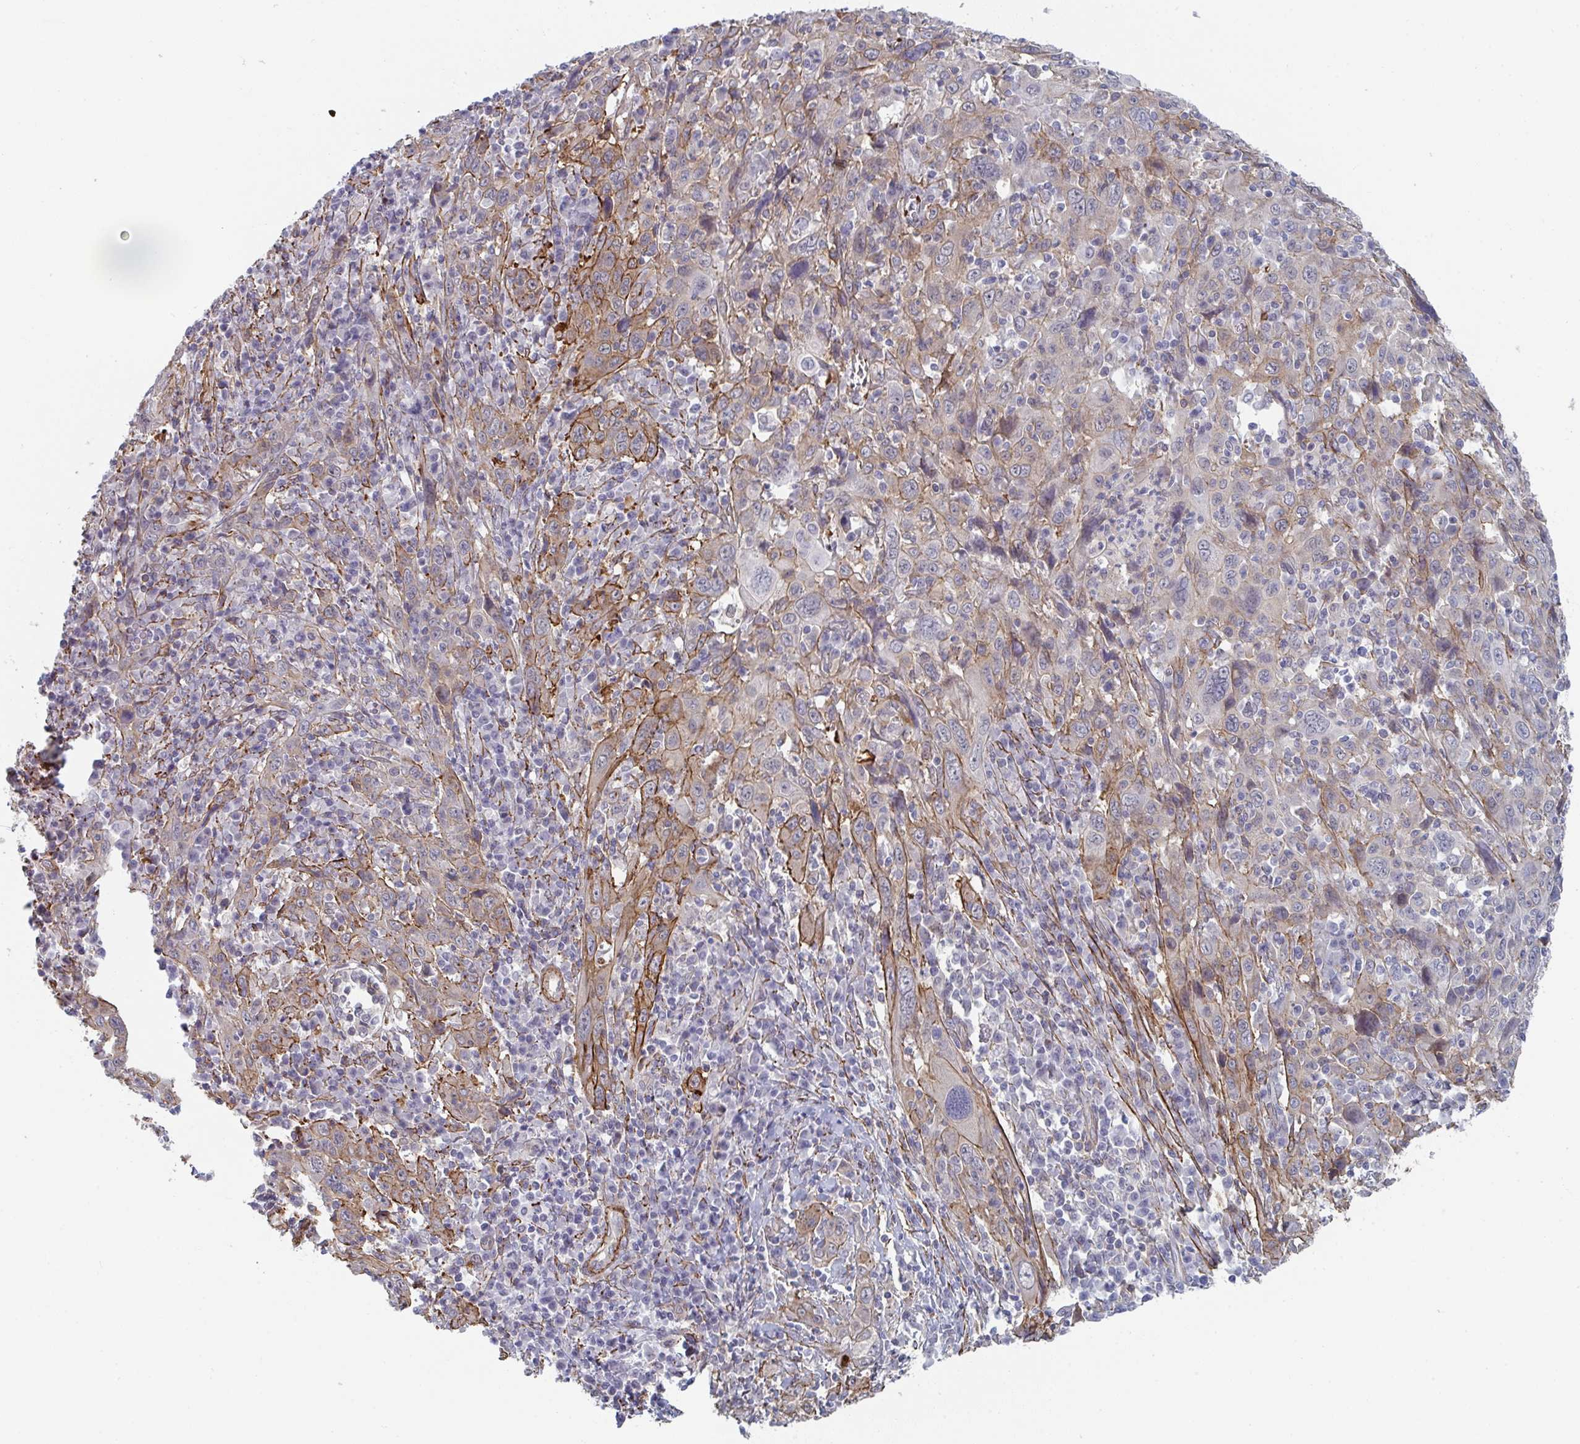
{"staining": {"intensity": "moderate", "quantity": "<25%", "location": "cytoplasmic/membranous"}, "tissue": "cervical cancer", "cell_type": "Tumor cells", "image_type": "cancer", "snomed": [{"axis": "morphology", "description": "Squamous cell carcinoma, NOS"}, {"axis": "topography", "description": "Cervix"}], "caption": "Tumor cells reveal moderate cytoplasmic/membranous staining in about <25% of cells in cervical cancer (squamous cell carcinoma).", "gene": "NEURL4", "patient": {"sex": "female", "age": 46}}